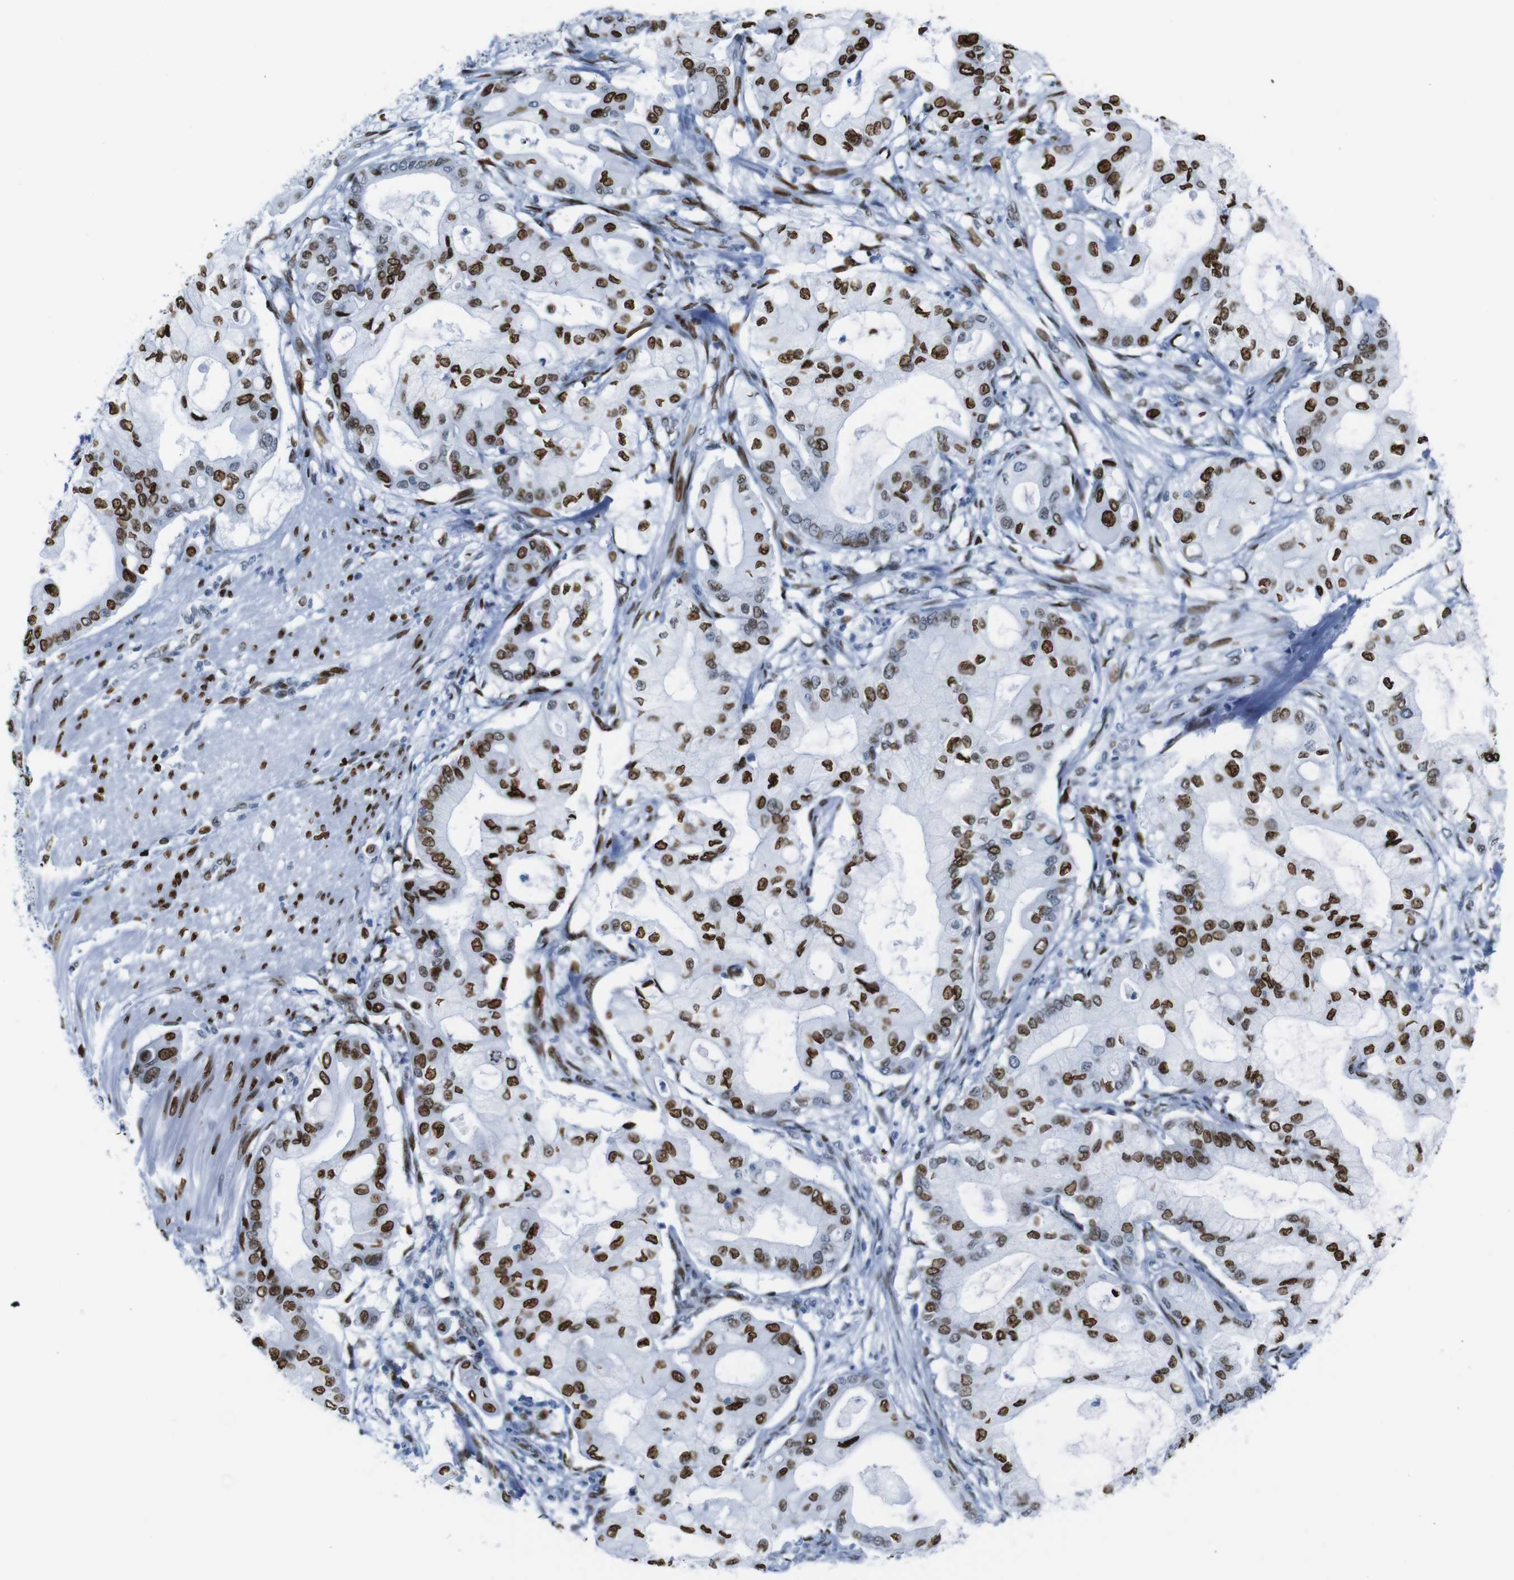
{"staining": {"intensity": "strong", "quantity": ">75%", "location": "nuclear"}, "tissue": "pancreatic cancer", "cell_type": "Tumor cells", "image_type": "cancer", "snomed": [{"axis": "morphology", "description": "Adenocarcinoma, NOS"}, {"axis": "morphology", "description": "Adenocarcinoma, metastatic, NOS"}, {"axis": "topography", "description": "Lymph node"}, {"axis": "topography", "description": "Pancreas"}, {"axis": "topography", "description": "Duodenum"}], "caption": "High-power microscopy captured an immunohistochemistry (IHC) micrograph of pancreatic cancer (adenocarcinoma), revealing strong nuclear positivity in about >75% of tumor cells.", "gene": "NPIPB15", "patient": {"sex": "female", "age": 64}}